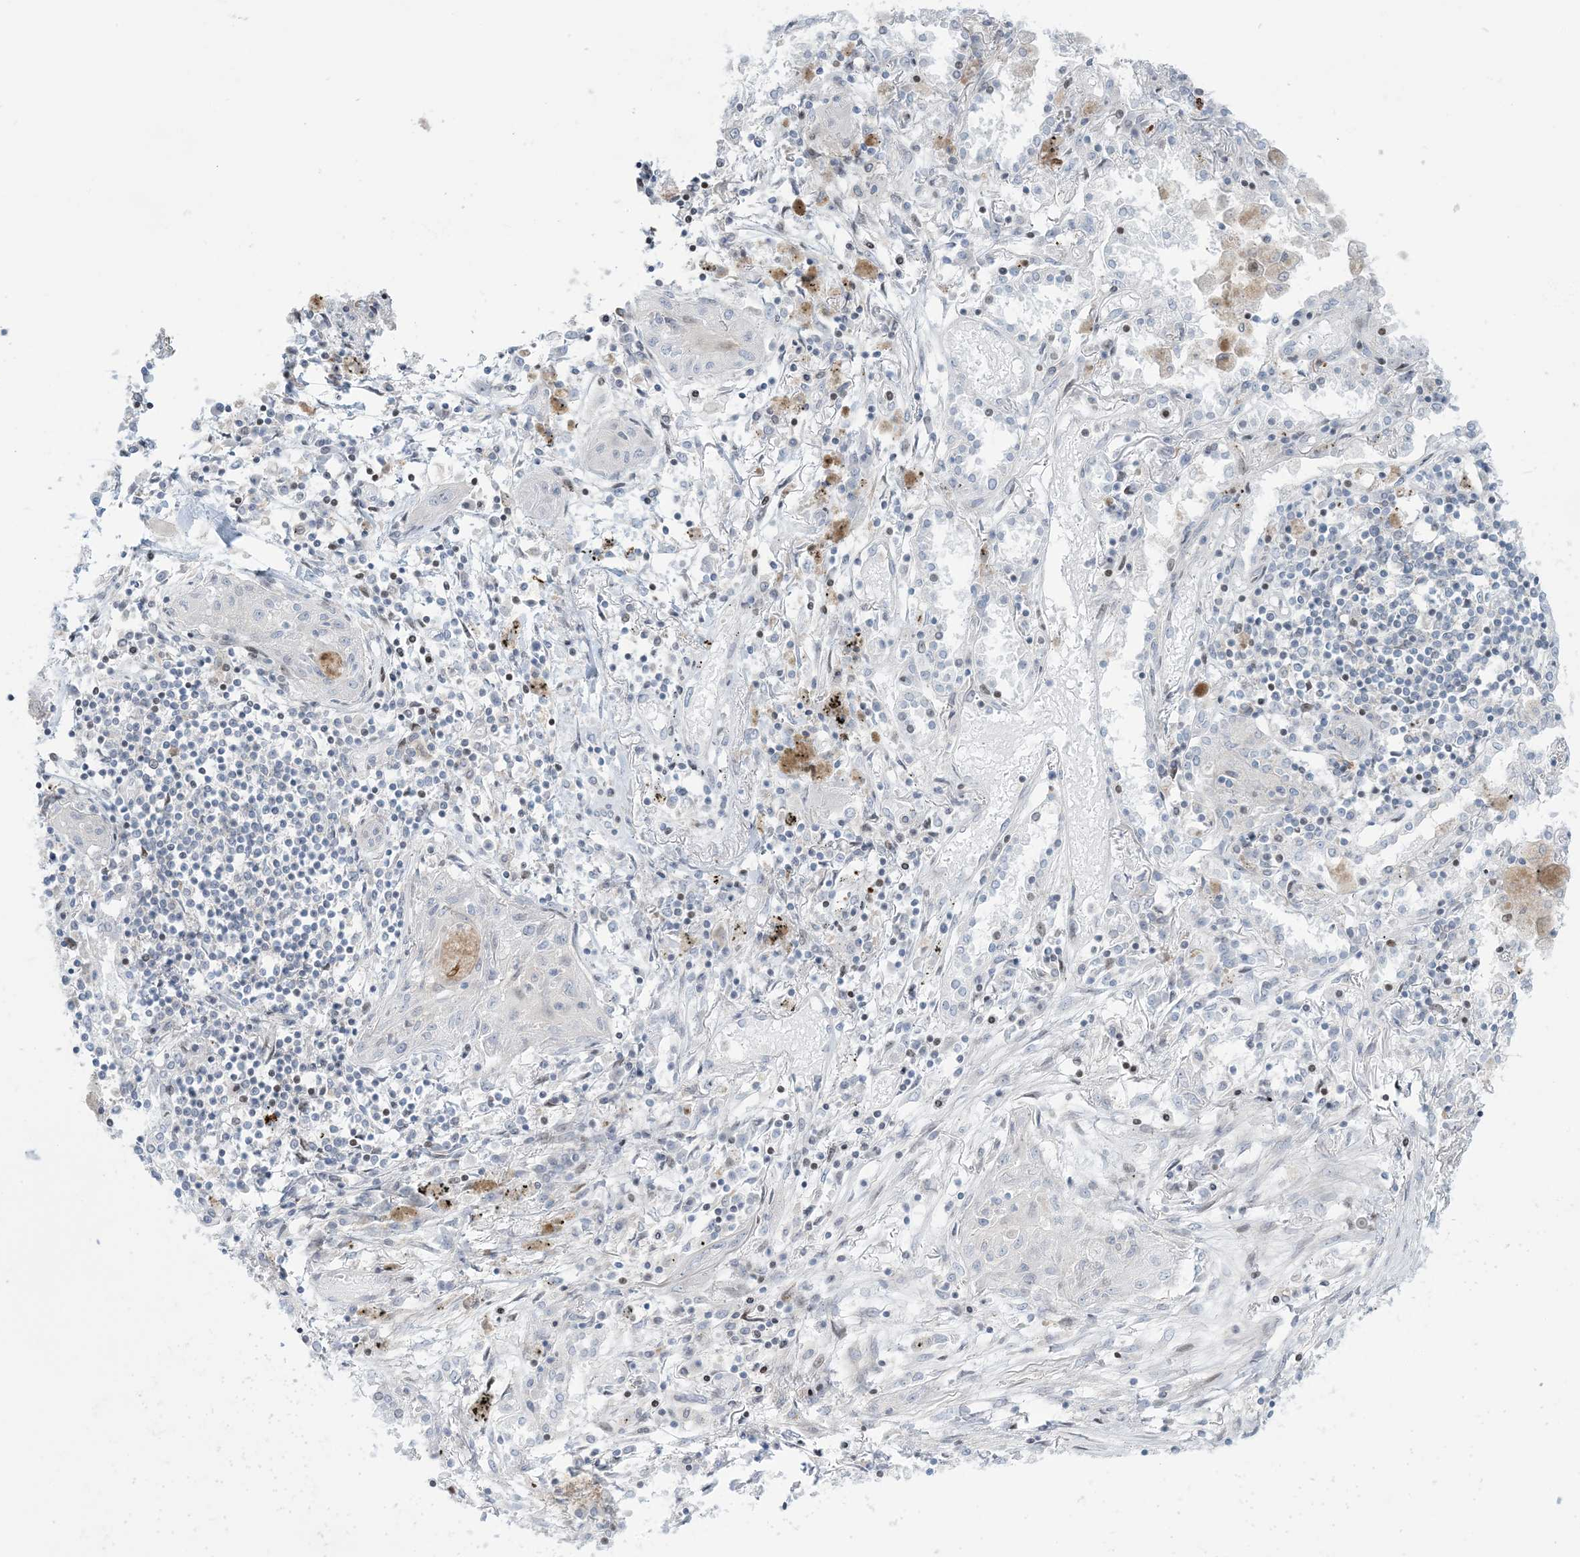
{"staining": {"intensity": "negative", "quantity": "none", "location": "none"}, "tissue": "lung cancer", "cell_type": "Tumor cells", "image_type": "cancer", "snomed": [{"axis": "morphology", "description": "Squamous cell carcinoma, NOS"}, {"axis": "topography", "description": "Lung"}], "caption": "A histopathology image of lung squamous cell carcinoma stained for a protein reveals no brown staining in tumor cells.", "gene": "AFTPH", "patient": {"sex": "female", "age": 47}}